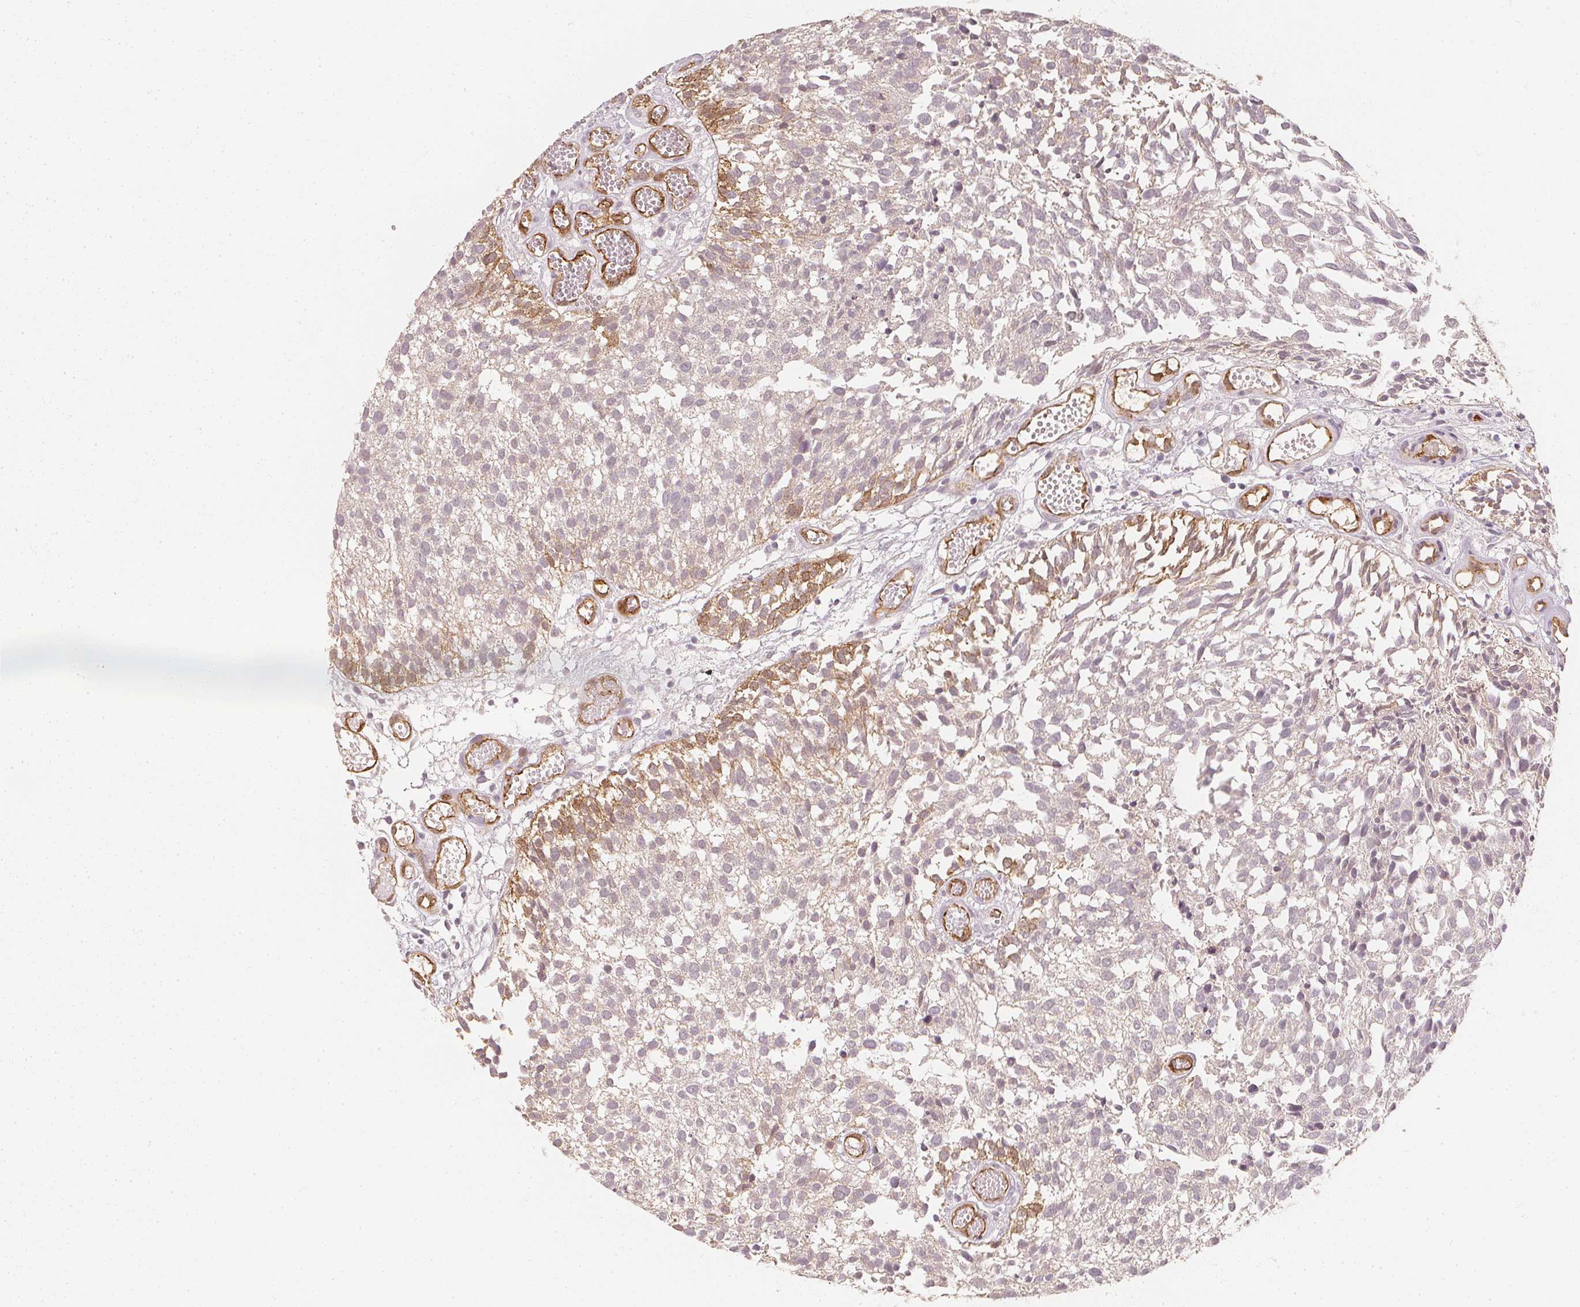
{"staining": {"intensity": "moderate", "quantity": "<25%", "location": "cytoplasmic/membranous"}, "tissue": "urothelial cancer", "cell_type": "Tumor cells", "image_type": "cancer", "snomed": [{"axis": "morphology", "description": "Urothelial carcinoma, Low grade"}, {"axis": "topography", "description": "Urinary bladder"}], "caption": "Urothelial cancer tissue reveals moderate cytoplasmic/membranous positivity in approximately <25% of tumor cells", "gene": "CIB1", "patient": {"sex": "male", "age": 70}}